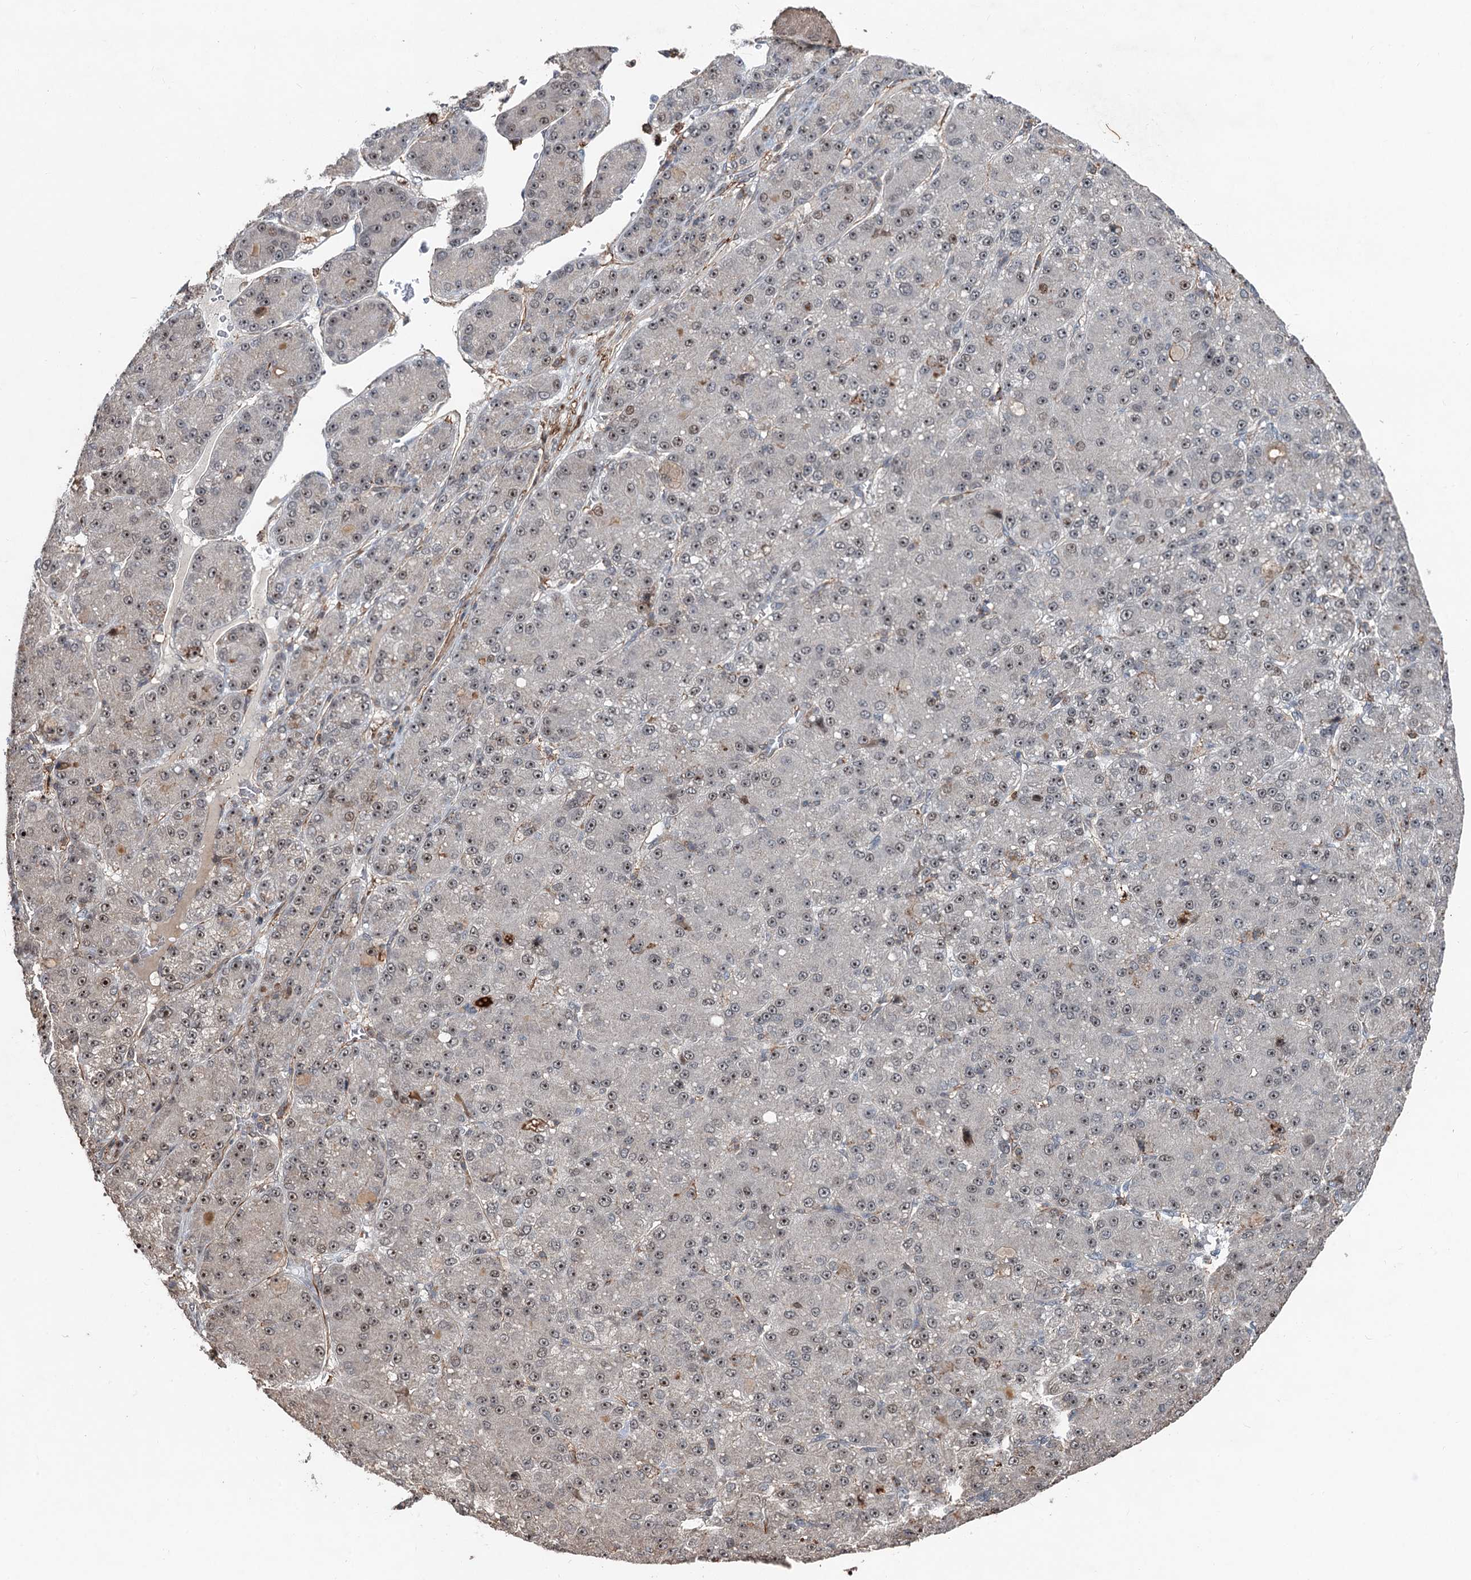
{"staining": {"intensity": "weak", "quantity": ">75%", "location": "nuclear"}, "tissue": "liver cancer", "cell_type": "Tumor cells", "image_type": "cancer", "snomed": [{"axis": "morphology", "description": "Carcinoma, Hepatocellular, NOS"}, {"axis": "topography", "description": "Liver"}], "caption": "Brown immunohistochemical staining in human liver cancer (hepatocellular carcinoma) demonstrates weak nuclear staining in about >75% of tumor cells. (Brightfield microscopy of DAB IHC at high magnification).", "gene": "TMA16", "patient": {"sex": "male", "age": 67}}